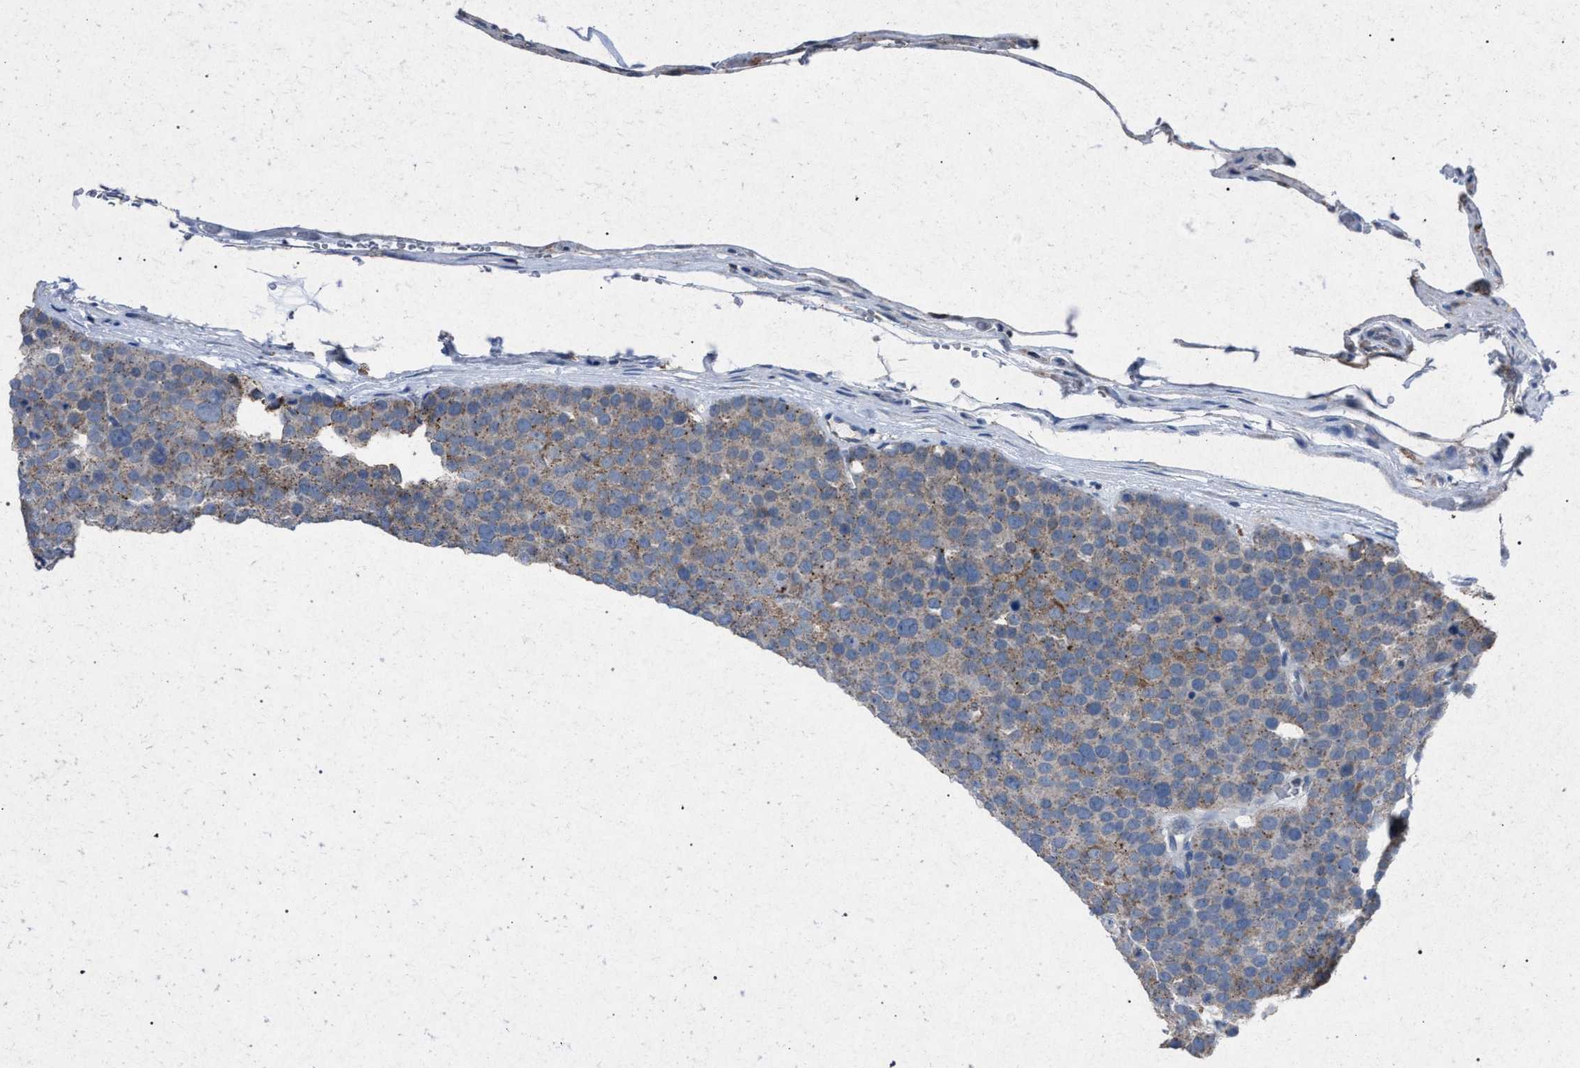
{"staining": {"intensity": "weak", "quantity": ">75%", "location": "cytoplasmic/membranous"}, "tissue": "testis cancer", "cell_type": "Tumor cells", "image_type": "cancer", "snomed": [{"axis": "morphology", "description": "Seminoma, NOS"}, {"axis": "topography", "description": "Testis"}], "caption": "The histopathology image reveals immunohistochemical staining of testis cancer (seminoma). There is weak cytoplasmic/membranous expression is appreciated in about >75% of tumor cells. The staining was performed using DAB (3,3'-diaminobenzidine), with brown indicating positive protein expression. Nuclei are stained blue with hematoxylin.", "gene": "HSD17B4", "patient": {"sex": "male", "age": 71}}